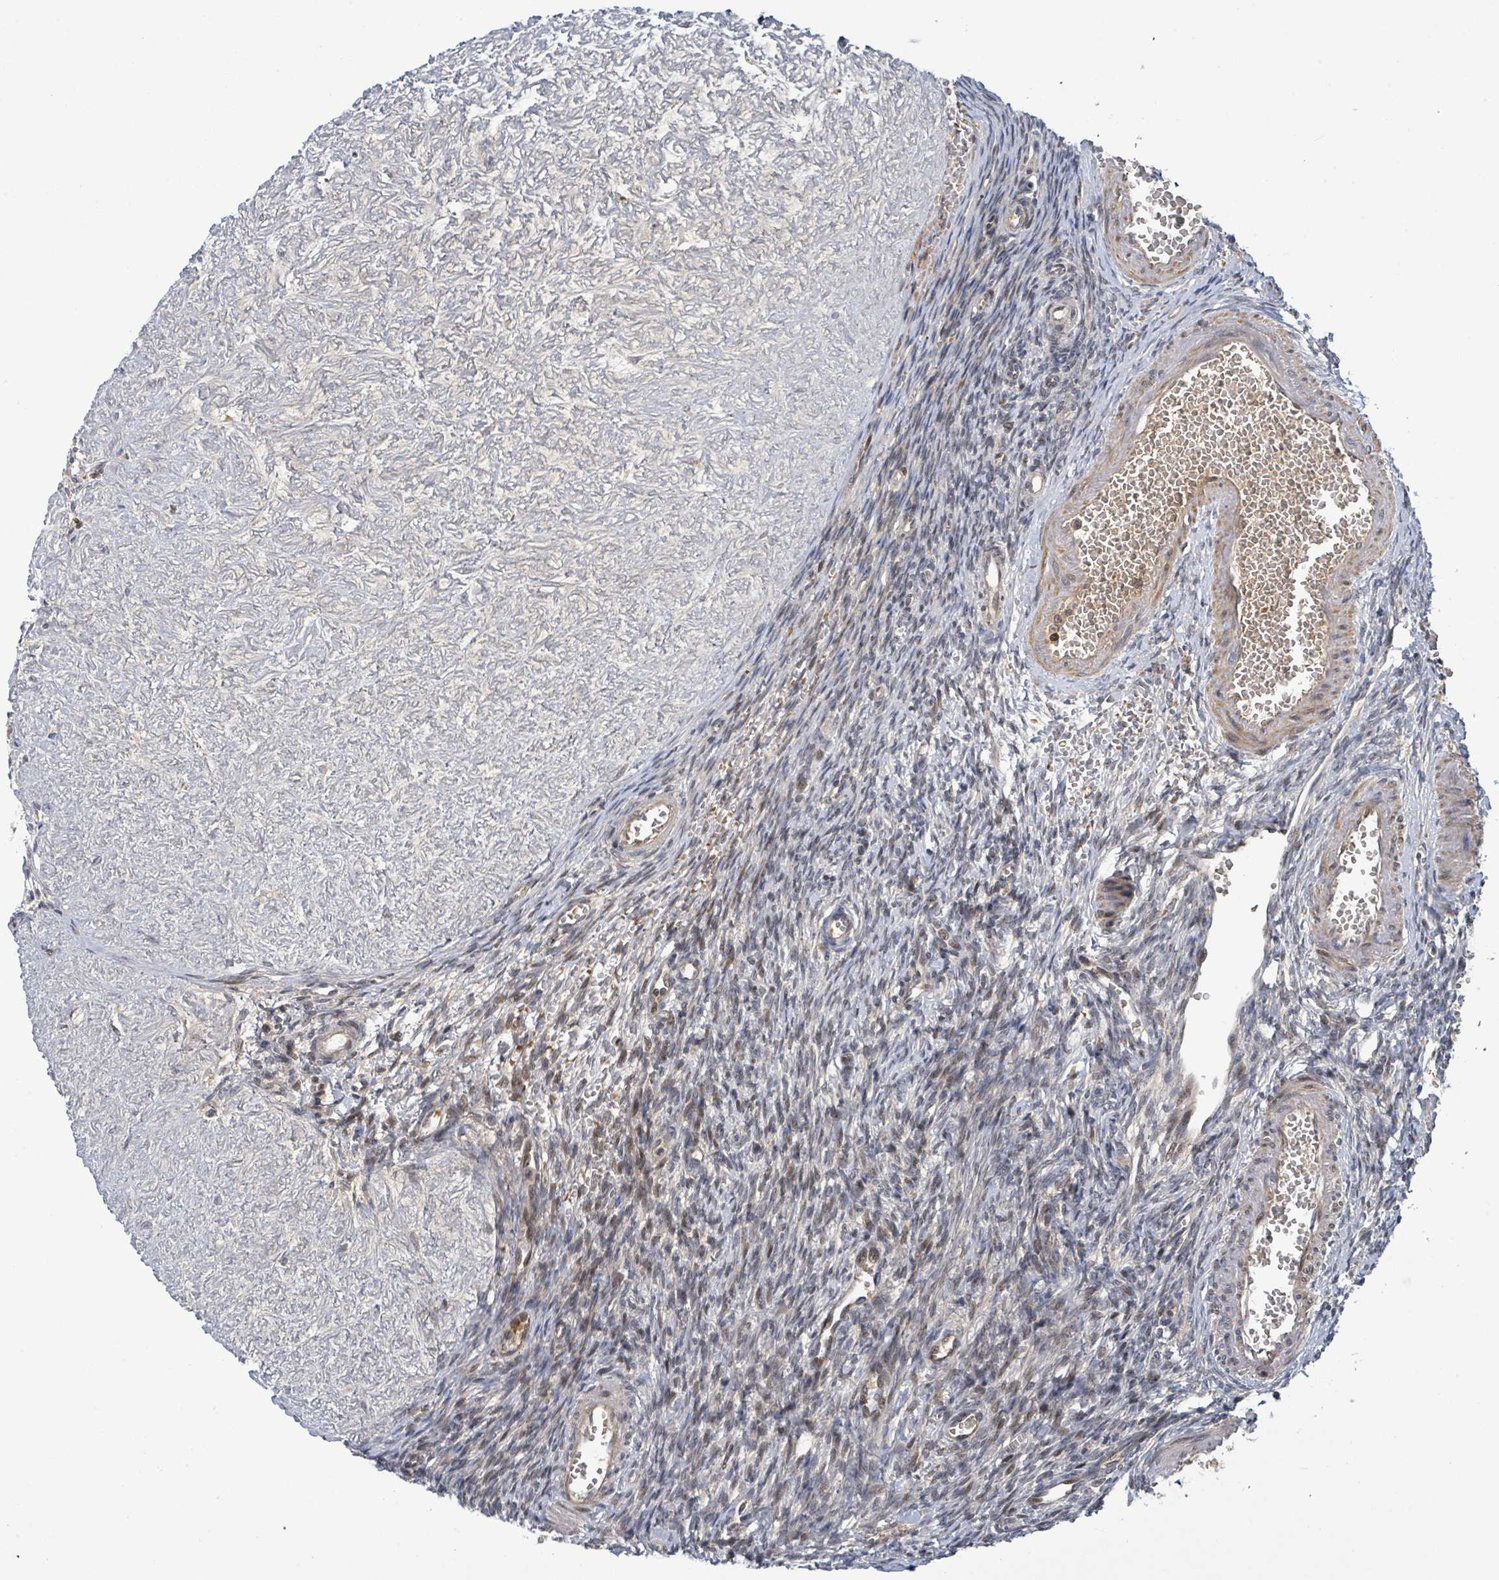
{"staining": {"intensity": "weak", "quantity": "<25%", "location": "cytoplasmic/membranous,nuclear"}, "tissue": "ovary", "cell_type": "Ovarian stroma cells", "image_type": "normal", "snomed": [{"axis": "morphology", "description": "Normal tissue, NOS"}, {"axis": "topography", "description": "Ovary"}], "caption": "High power microscopy image of an IHC micrograph of benign ovary, revealing no significant positivity in ovarian stroma cells. The staining was performed using DAB (3,3'-diaminobenzidine) to visualize the protein expression in brown, while the nuclei were stained in blue with hematoxylin (Magnification: 20x).", "gene": "ITGA11", "patient": {"sex": "female", "age": 39}}